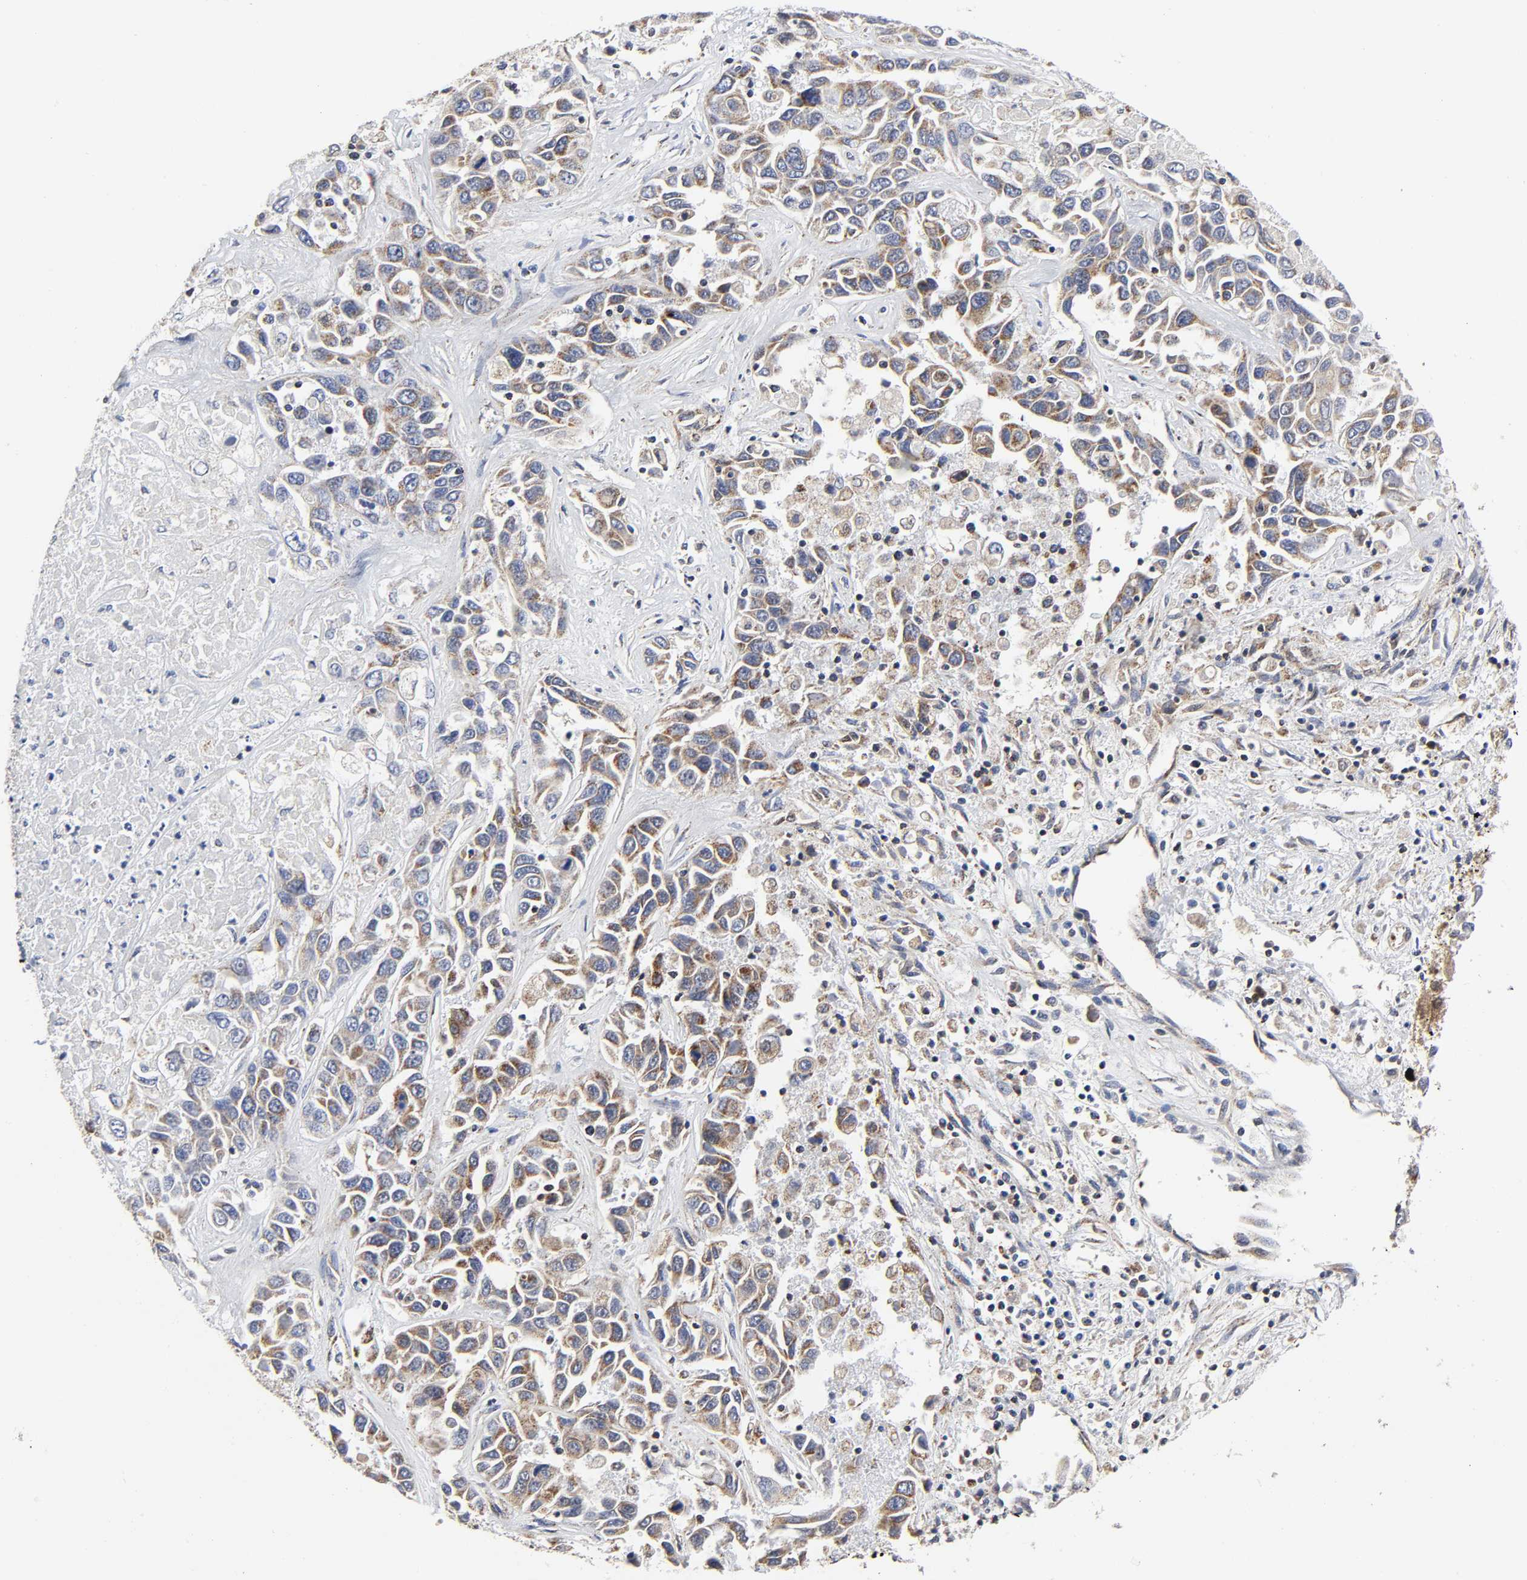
{"staining": {"intensity": "moderate", "quantity": ">75%", "location": "cytoplasmic/membranous"}, "tissue": "liver cancer", "cell_type": "Tumor cells", "image_type": "cancer", "snomed": [{"axis": "morphology", "description": "Cholangiocarcinoma"}, {"axis": "topography", "description": "Liver"}], "caption": "There is medium levels of moderate cytoplasmic/membranous staining in tumor cells of liver cholangiocarcinoma, as demonstrated by immunohistochemical staining (brown color).", "gene": "AOPEP", "patient": {"sex": "female", "age": 52}}